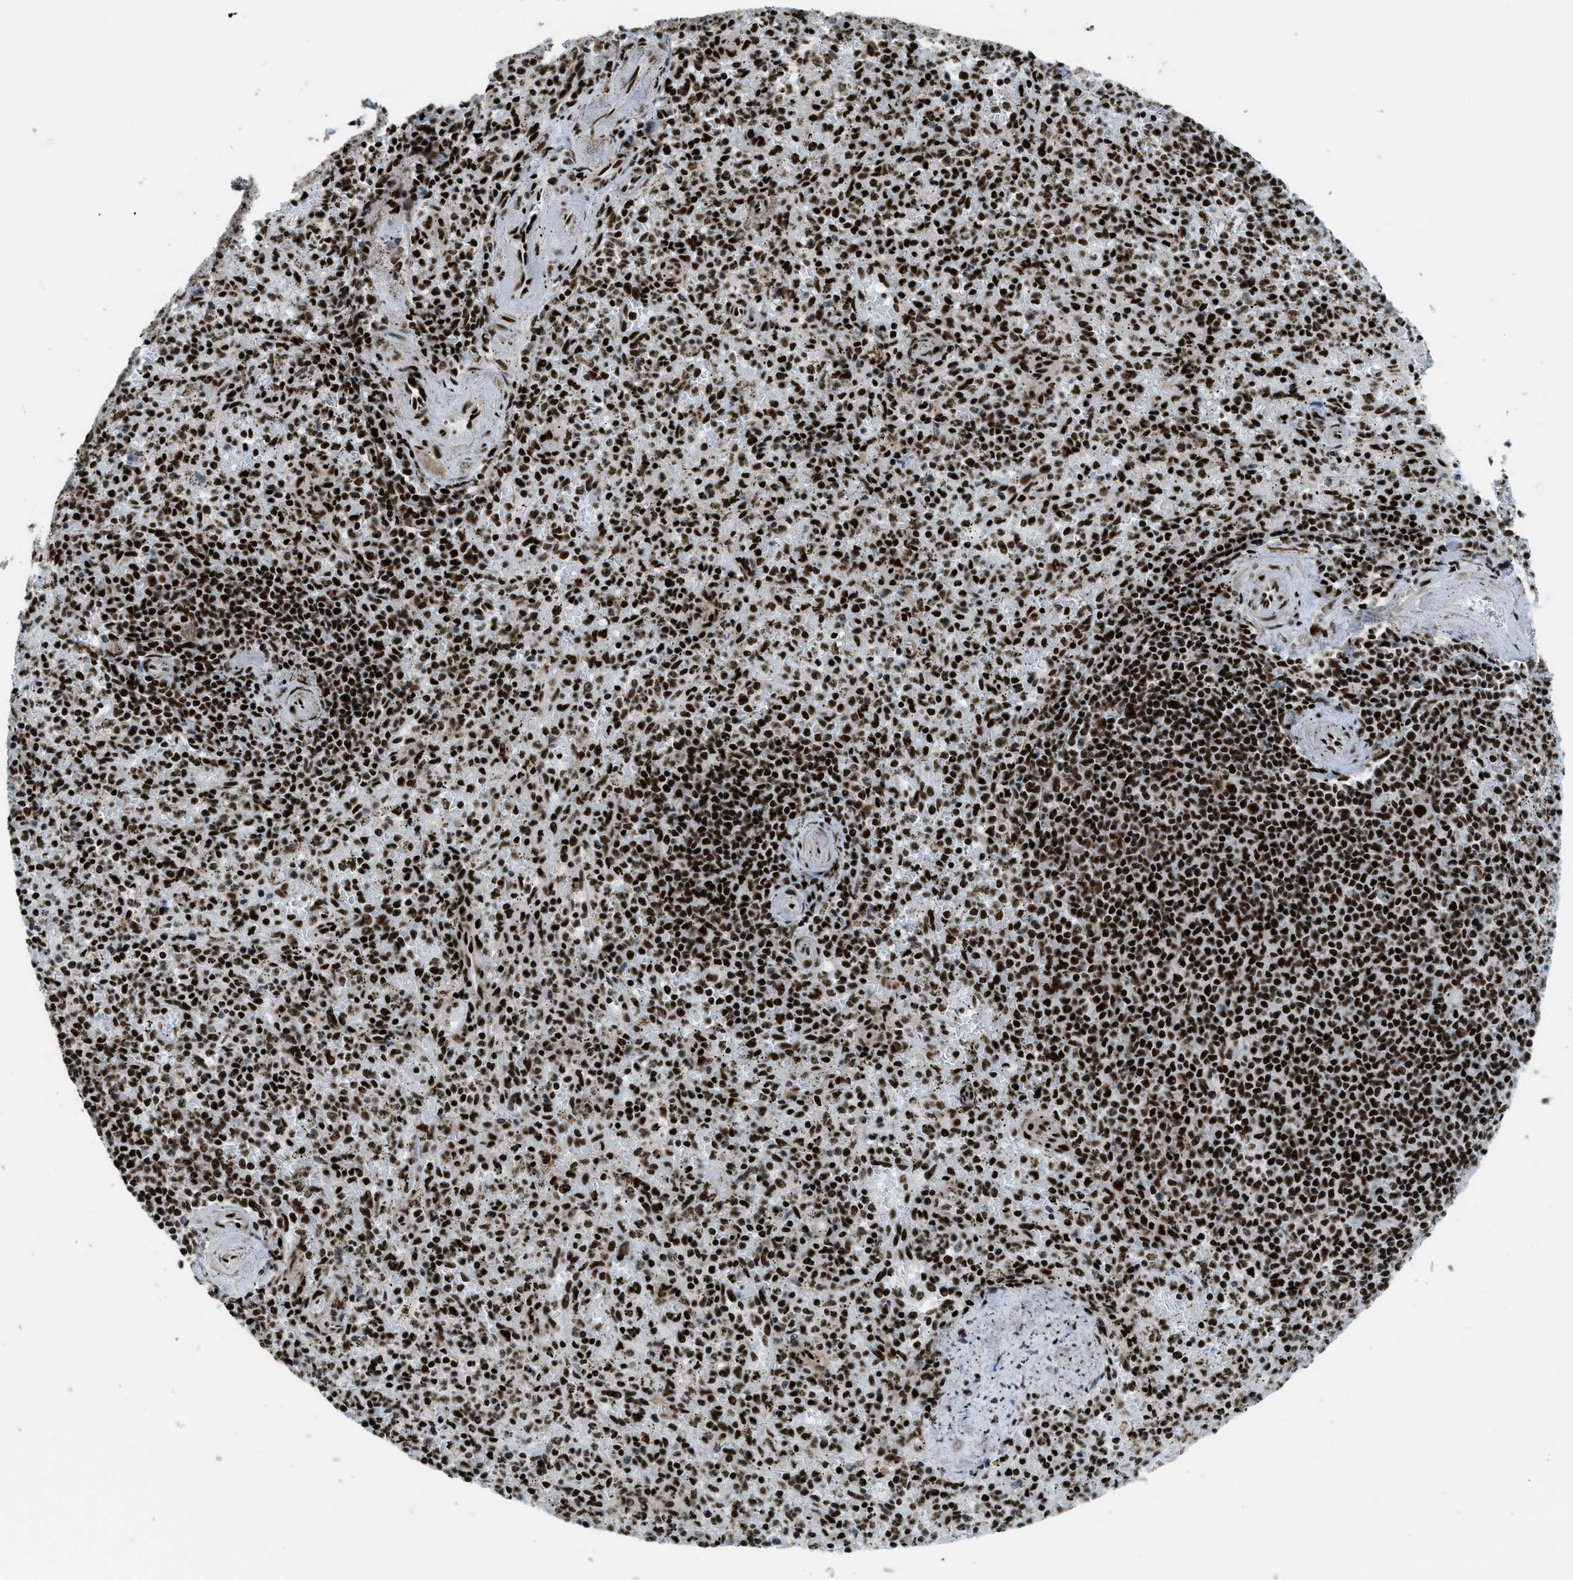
{"staining": {"intensity": "strong", "quantity": ">75%", "location": "nuclear"}, "tissue": "spleen", "cell_type": "Cells in red pulp", "image_type": "normal", "snomed": [{"axis": "morphology", "description": "Normal tissue, NOS"}, {"axis": "topography", "description": "Spleen"}], "caption": "Strong nuclear expression for a protein is appreciated in about >75% of cells in red pulp of unremarkable spleen using immunohistochemistry.", "gene": "ZNF207", "patient": {"sex": "male", "age": 72}}